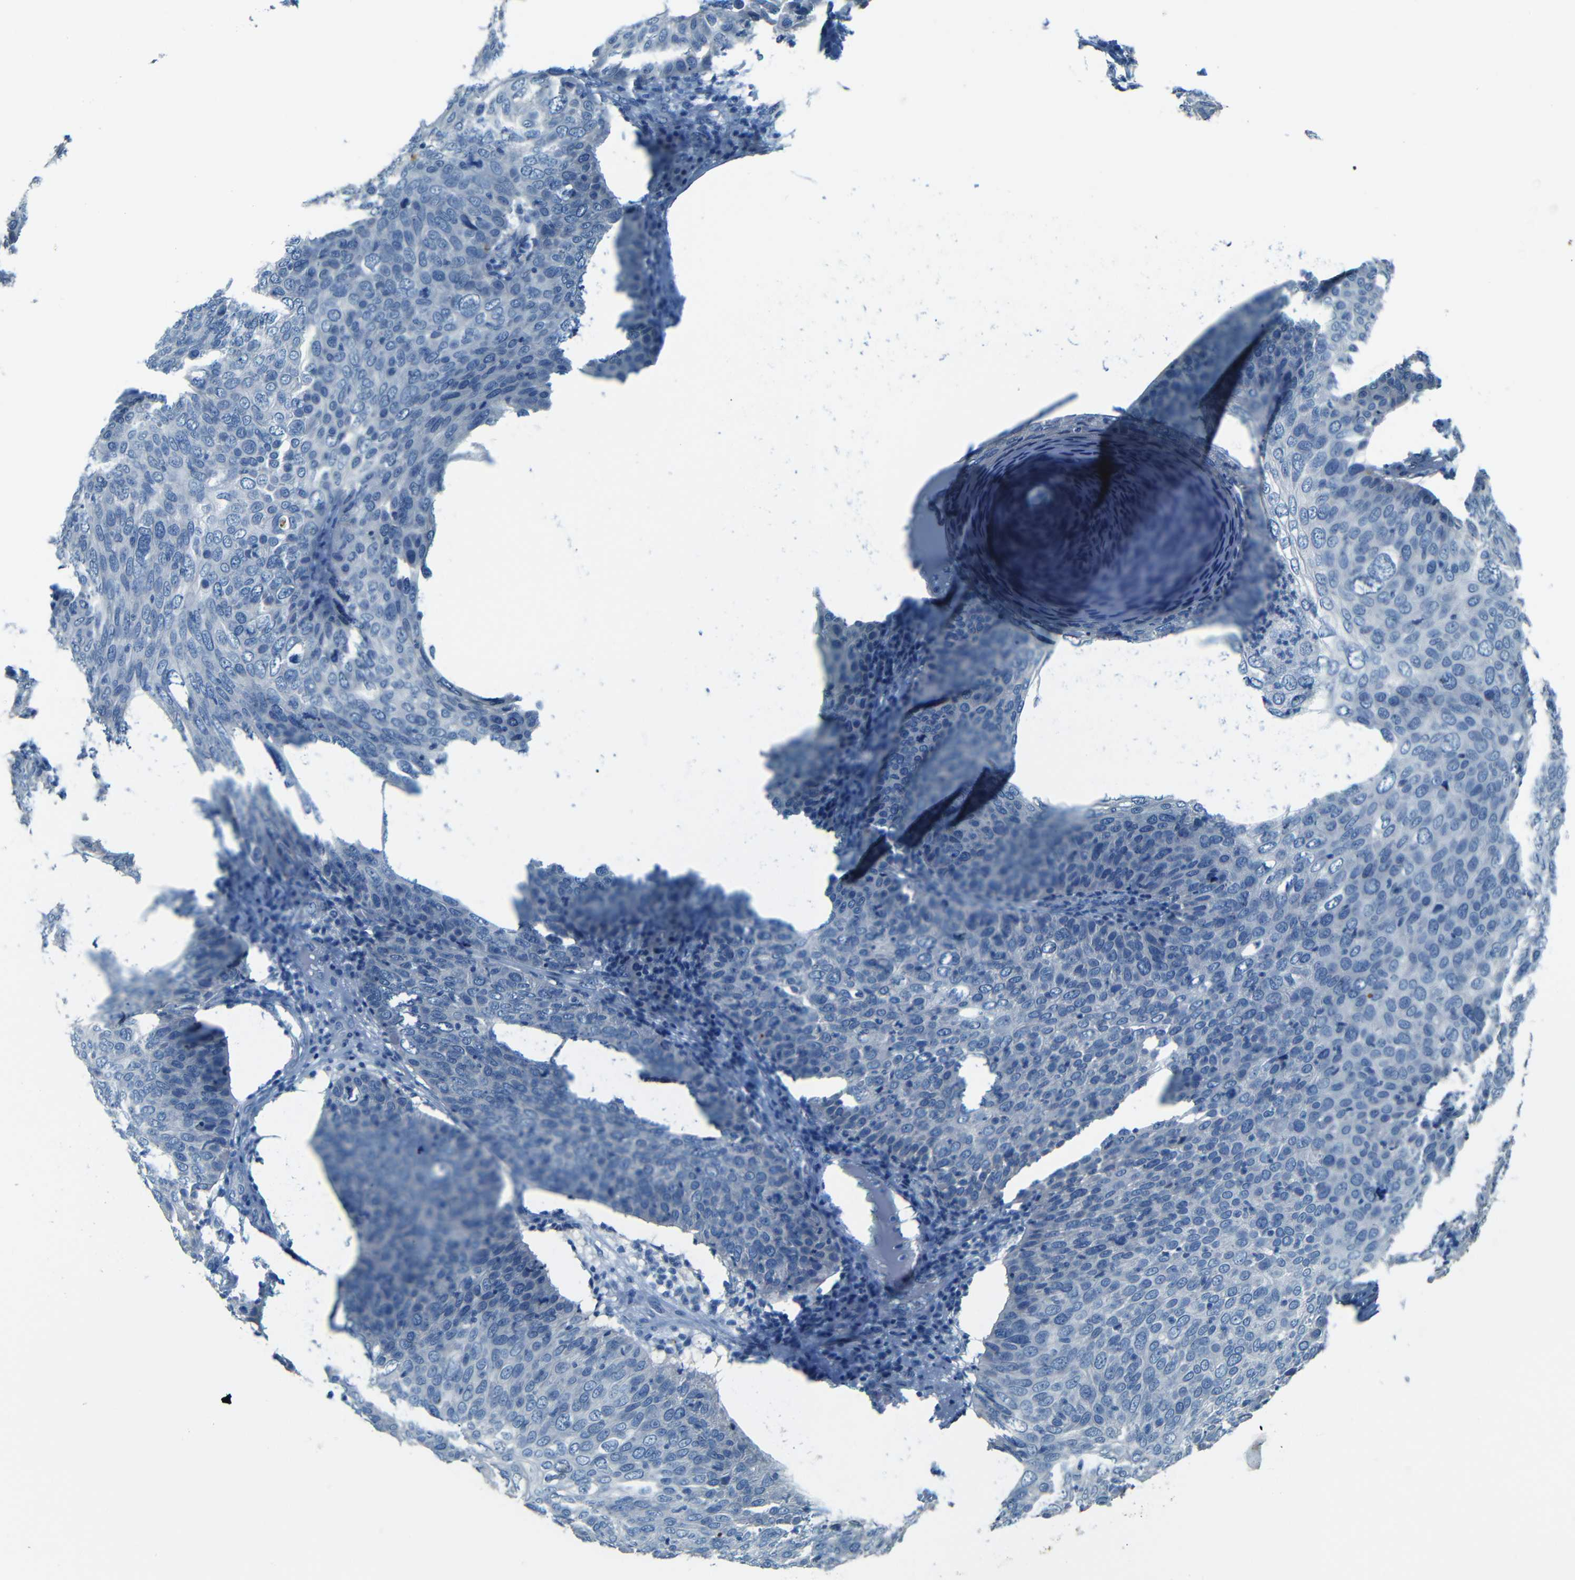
{"staining": {"intensity": "negative", "quantity": "none", "location": "none"}, "tissue": "skin cancer", "cell_type": "Tumor cells", "image_type": "cancer", "snomed": [{"axis": "morphology", "description": "Squamous cell carcinoma, NOS"}, {"axis": "topography", "description": "Skin"}], "caption": "High power microscopy histopathology image of an IHC histopathology image of skin cancer (squamous cell carcinoma), revealing no significant positivity in tumor cells.", "gene": "ZMAT1", "patient": {"sex": "male", "age": 87}}